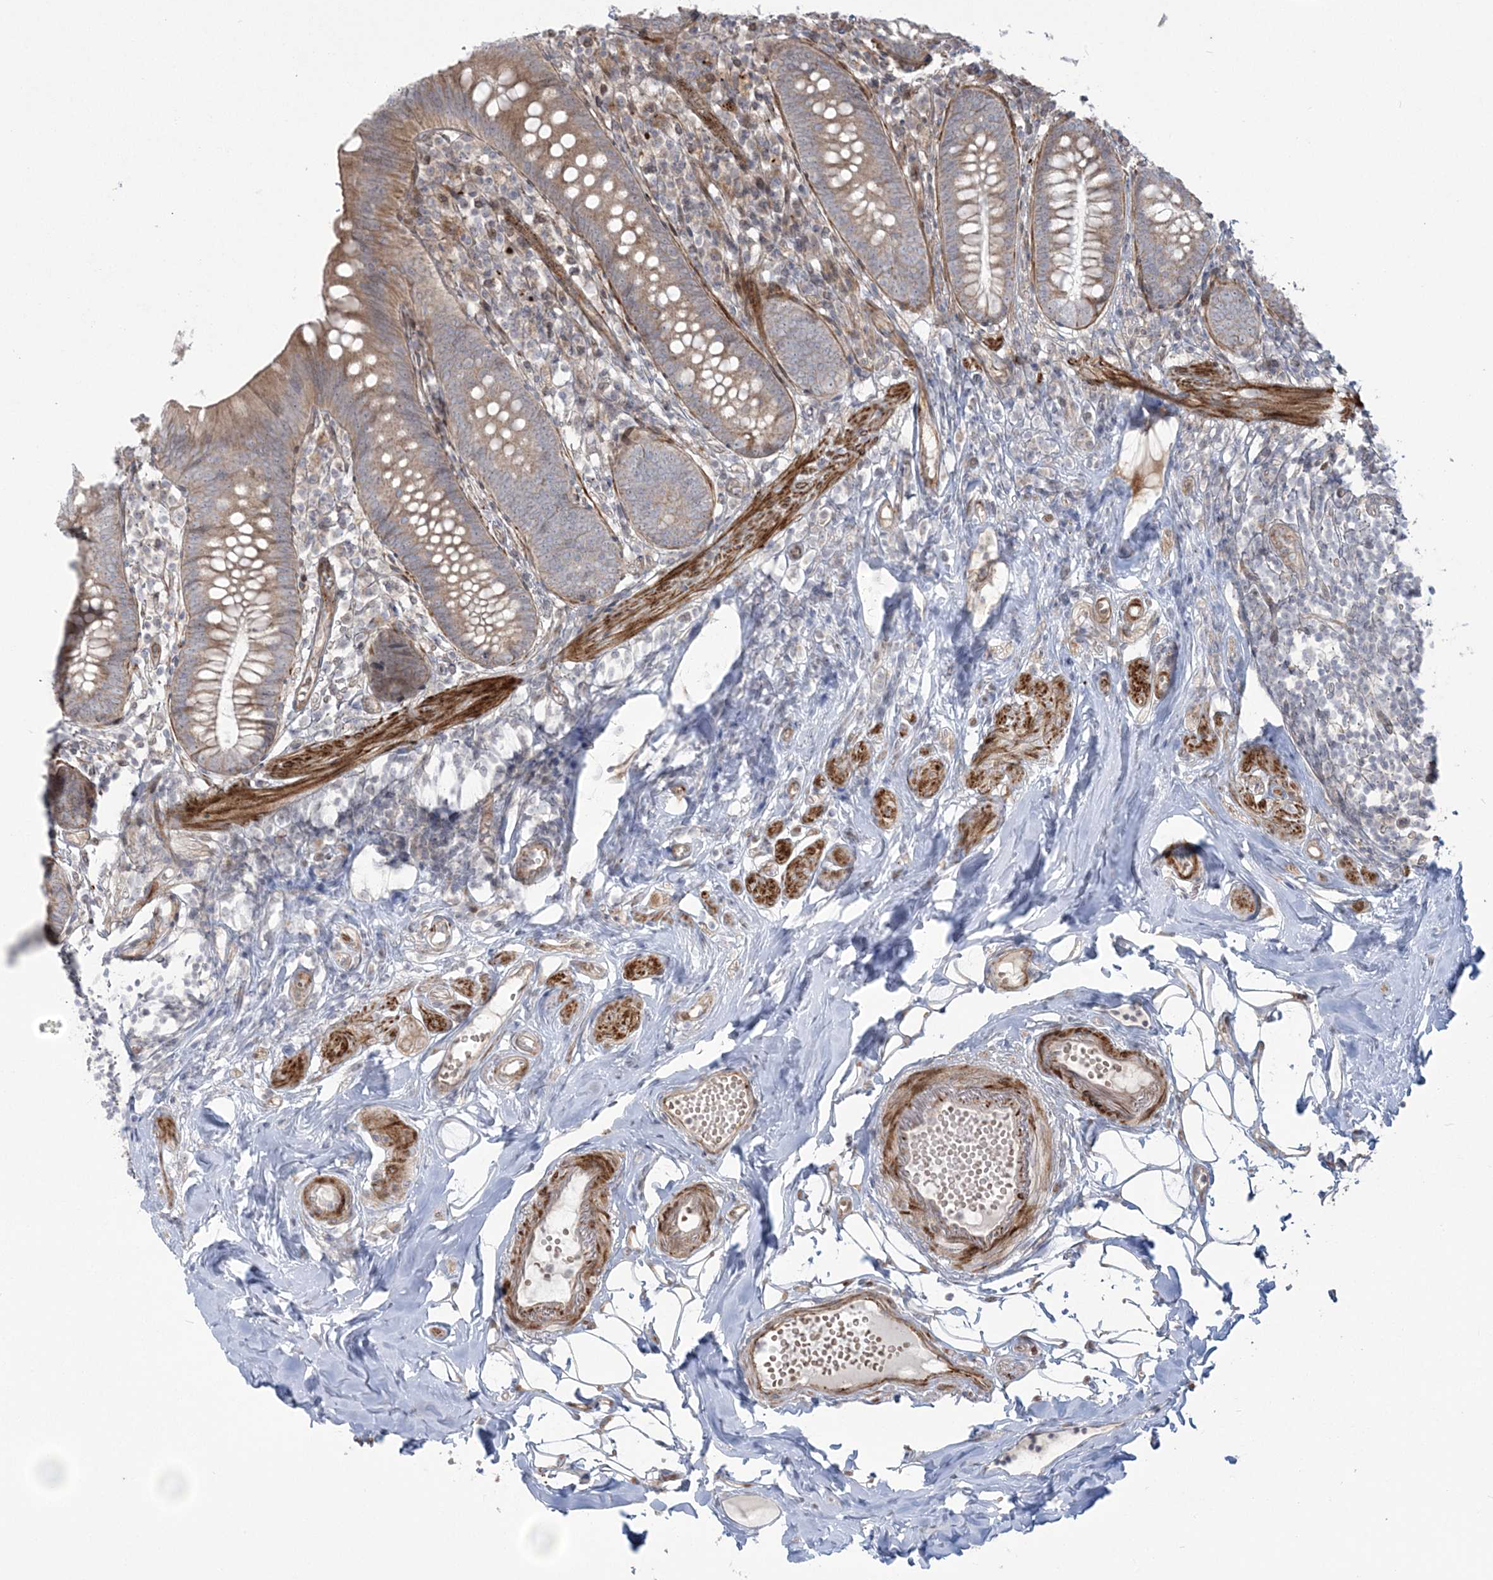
{"staining": {"intensity": "moderate", "quantity": ">75%", "location": "cytoplasmic/membranous"}, "tissue": "appendix", "cell_type": "Glandular cells", "image_type": "normal", "snomed": [{"axis": "morphology", "description": "Normal tissue, NOS"}, {"axis": "topography", "description": "Appendix"}], "caption": "Protein expression by immunohistochemistry (IHC) exhibits moderate cytoplasmic/membranous staining in about >75% of glandular cells in unremarkable appendix.", "gene": "NUDT9", "patient": {"sex": "female", "age": 62}}